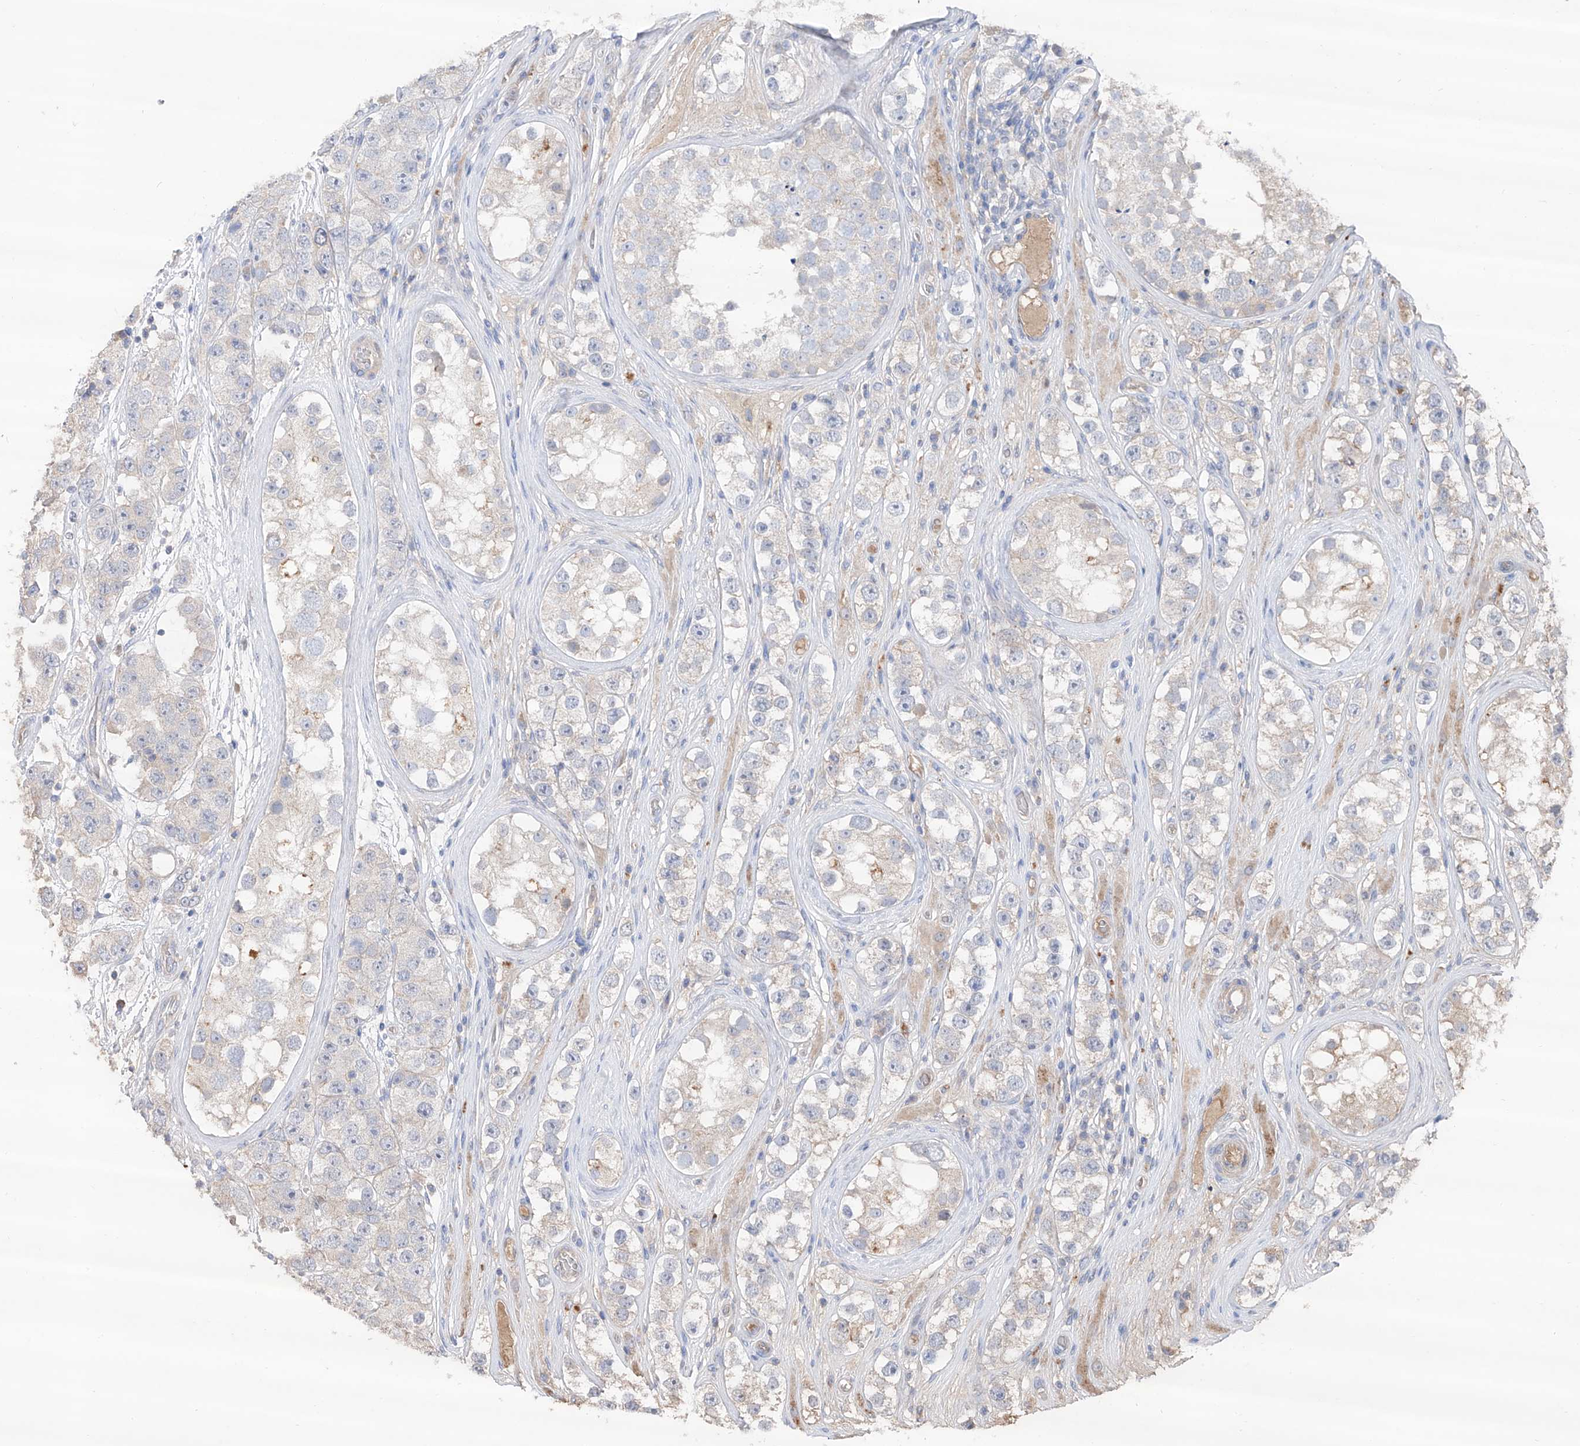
{"staining": {"intensity": "negative", "quantity": "none", "location": "none"}, "tissue": "testis cancer", "cell_type": "Tumor cells", "image_type": "cancer", "snomed": [{"axis": "morphology", "description": "Seminoma, NOS"}, {"axis": "topography", "description": "Testis"}], "caption": "Testis cancer was stained to show a protein in brown. There is no significant positivity in tumor cells.", "gene": "EDN1", "patient": {"sex": "male", "age": 28}}